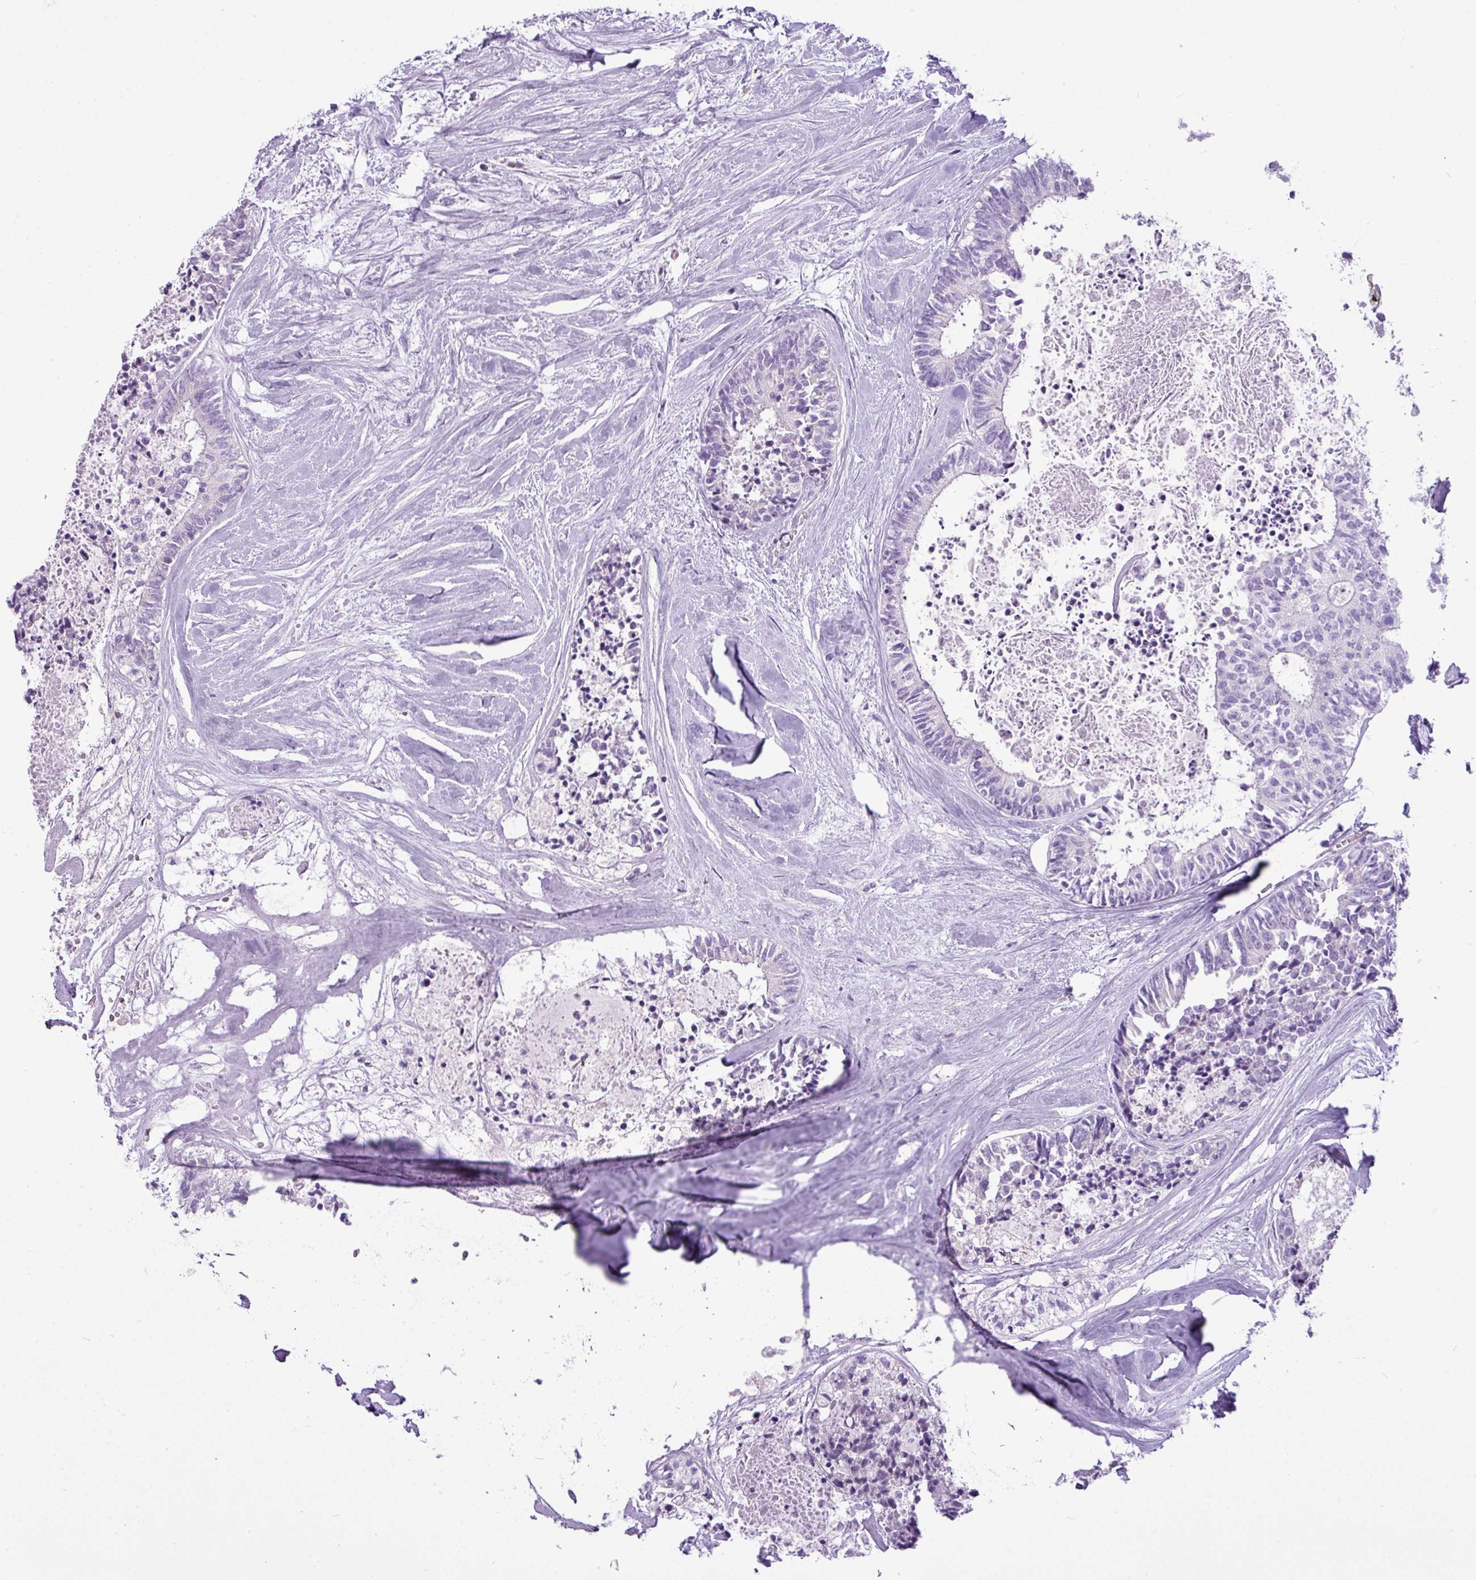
{"staining": {"intensity": "negative", "quantity": "none", "location": "none"}, "tissue": "colorectal cancer", "cell_type": "Tumor cells", "image_type": "cancer", "snomed": [{"axis": "morphology", "description": "Adenocarcinoma, NOS"}, {"axis": "topography", "description": "Colon"}, {"axis": "topography", "description": "Rectum"}], "caption": "Tumor cells show no significant expression in colorectal cancer (adenocarcinoma).", "gene": "FAM43A", "patient": {"sex": "male", "age": 57}}